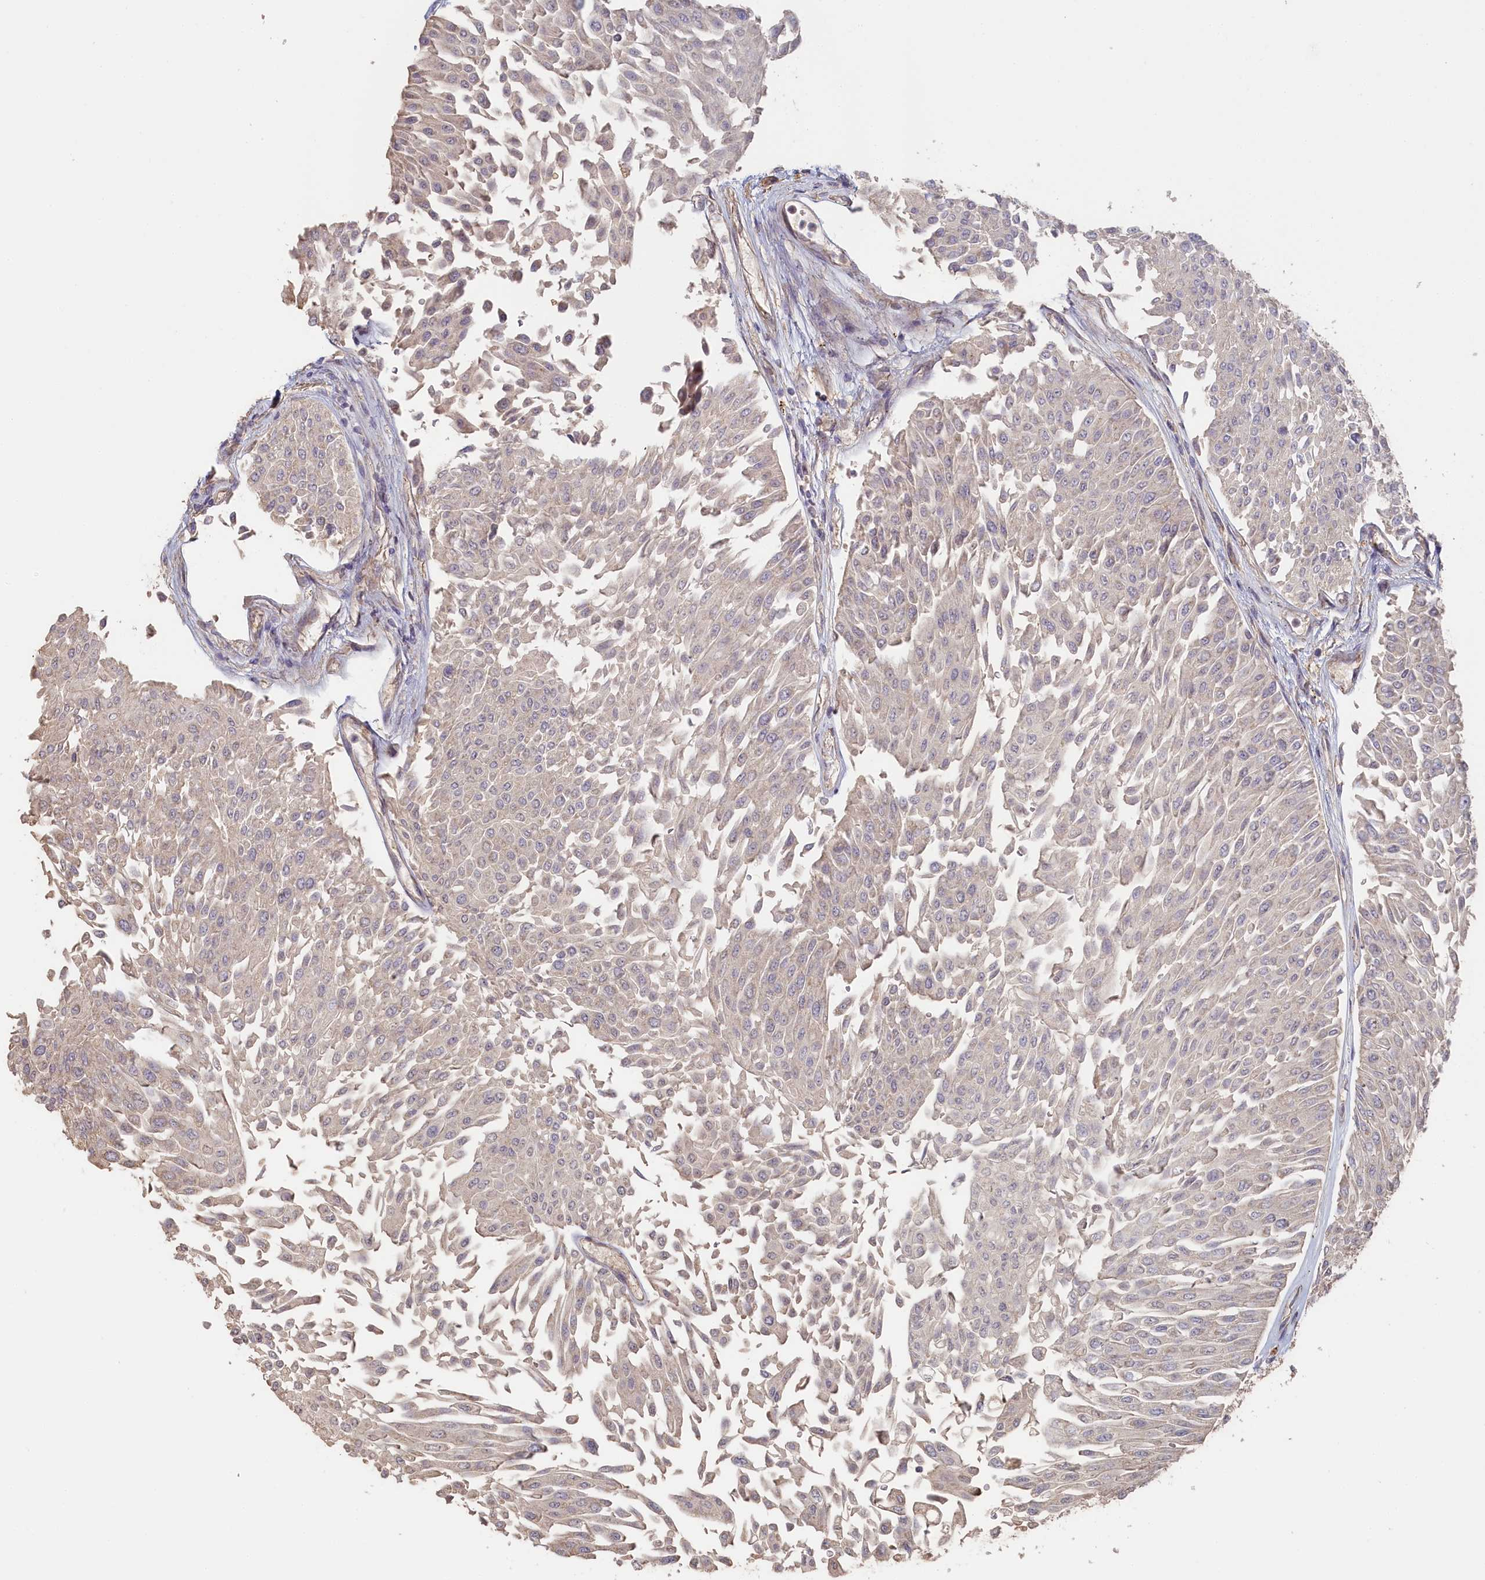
{"staining": {"intensity": "negative", "quantity": "none", "location": "none"}, "tissue": "urothelial cancer", "cell_type": "Tumor cells", "image_type": "cancer", "snomed": [{"axis": "morphology", "description": "Urothelial carcinoma, Low grade"}, {"axis": "topography", "description": "Urinary bladder"}], "caption": "Immunohistochemistry micrograph of urothelial cancer stained for a protein (brown), which displays no staining in tumor cells. The staining is performed using DAB brown chromogen with nuclei counter-stained in using hematoxylin.", "gene": "STX16", "patient": {"sex": "male", "age": 67}}